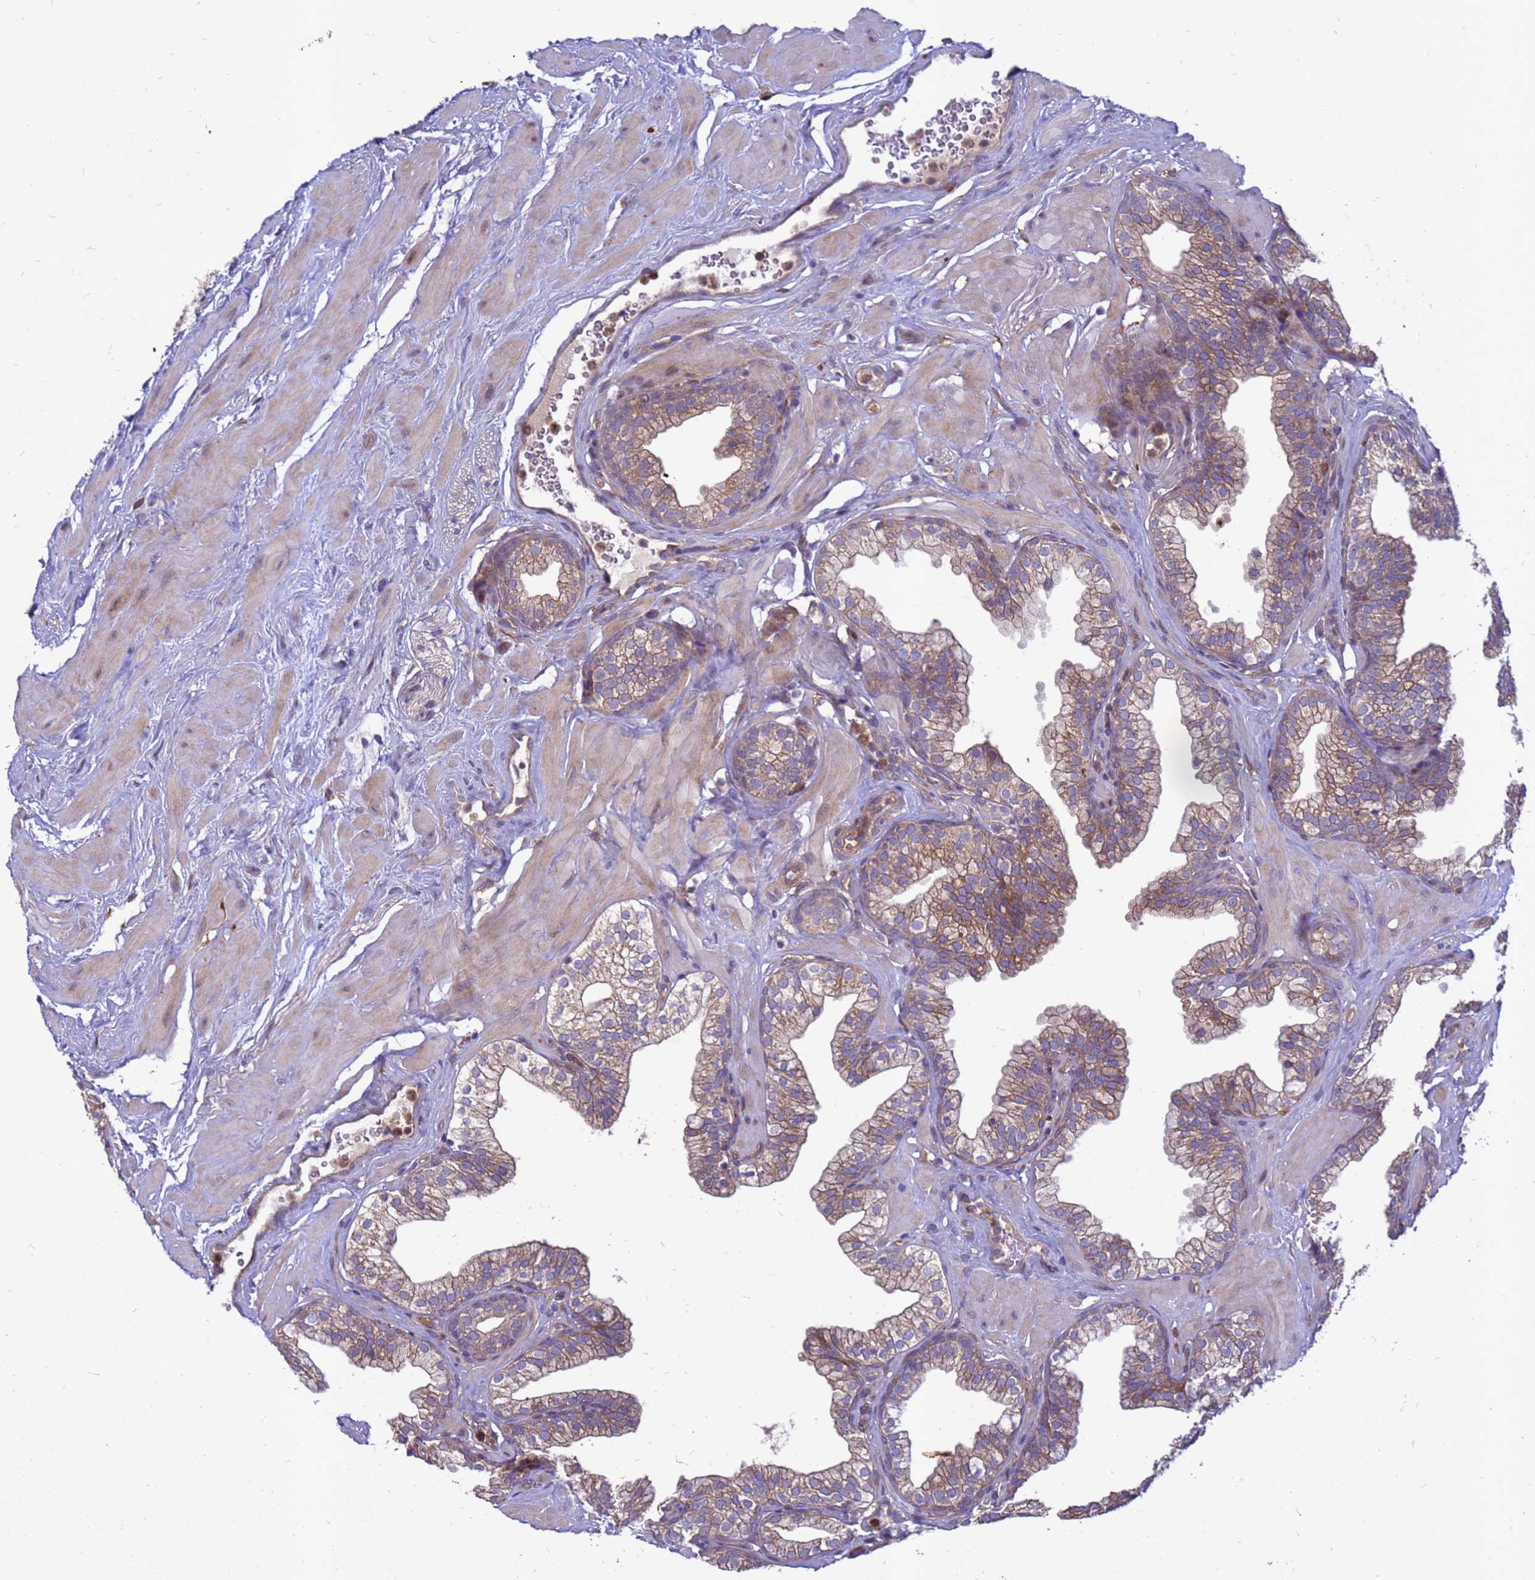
{"staining": {"intensity": "moderate", "quantity": "25%-75%", "location": "cytoplasmic/membranous"}, "tissue": "prostate", "cell_type": "Glandular cells", "image_type": "normal", "snomed": [{"axis": "morphology", "description": "Normal tissue, NOS"}, {"axis": "morphology", "description": "Urothelial carcinoma, Low grade"}, {"axis": "topography", "description": "Urinary bladder"}, {"axis": "topography", "description": "Prostate"}], "caption": "IHC staining of benign prostate, which displays medium levels of moderate cytoplasmic/membranous expression in approximately 25%-75% of glandular cells indicating moderate cytoplasmic/membranous protein positivity. The staining was performed using DAB (brown) for protein detection and nuclei were counterstained in hematoxylin (blue).", "gene": "RNF215", "patient": {"sex": "male", "age": 60}}